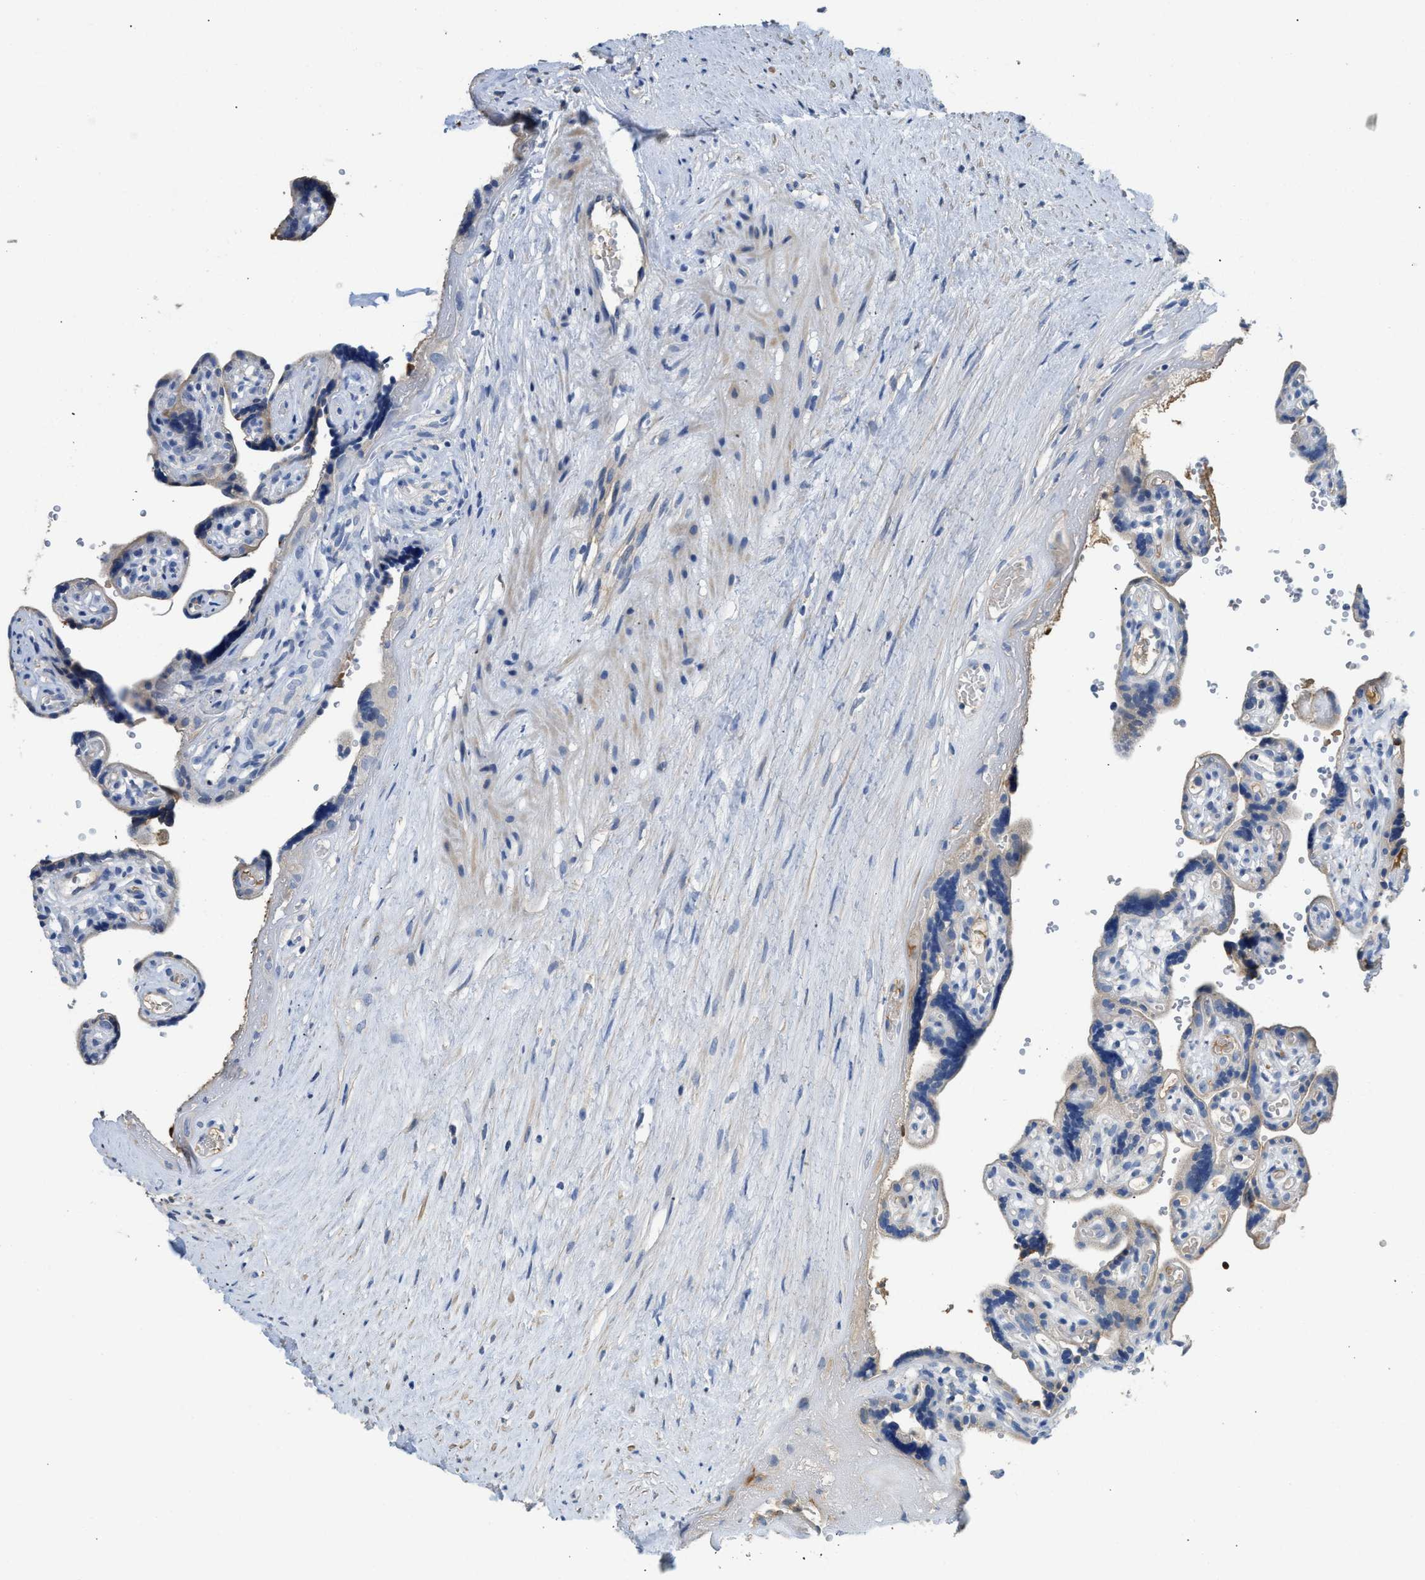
{"staining": {"intensity": "negative", "quantity": "none", "location": "none"}, "tissue": "placenta", "cell_type": "Decidual cells", "image_type": "normal", "snomed": [{"axis": "morphology", "description": "Normal tissue, NOS"}, {"axis": "topography", "description": "Placenta"}], "caption": "The IHC histopathology image has no significant expression in decidual cells of placenta. (DAB (3,3'-diaminobenzidine) immunohistochemistry (IHC) with hematoxylin counter stain).", "gene": "C1S", "patient": {"sex": "female", "age": 30}}